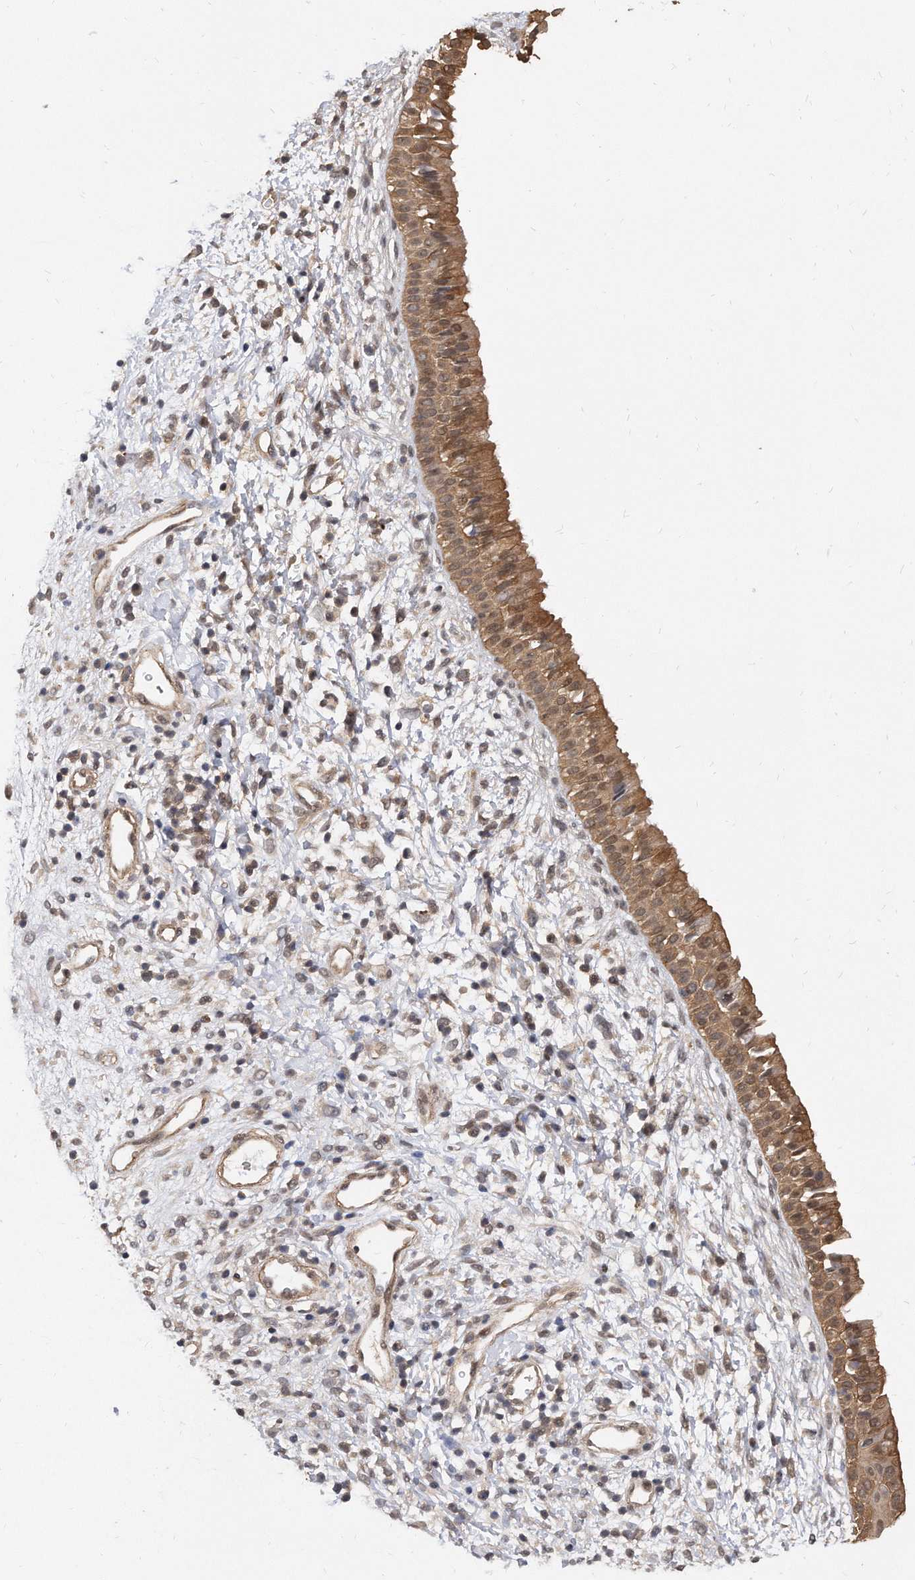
{"staining": {"intensity": "moderate", "quantity": ">75%", "location": "cytoplasmic/membranous,nuclear"}, "tissue": "nasopharynx", "cell_type": "Respiratory epithelial cells", "image_type": "normal", "snomed": [{"axis": "morphology", "description": "Normal tissue, NOS"}, {"axis": "topography", "description": "Nasopharynx"}], "caption": "DAB immunohistochemical staining of normal human nasopharynx displays moderate cytoplasmic/membranous,nuclear protein staining in about >75% of respiratory epithelial cells.", "gene": "TCP1", "patient": {"sex": "male", "age": 22}}